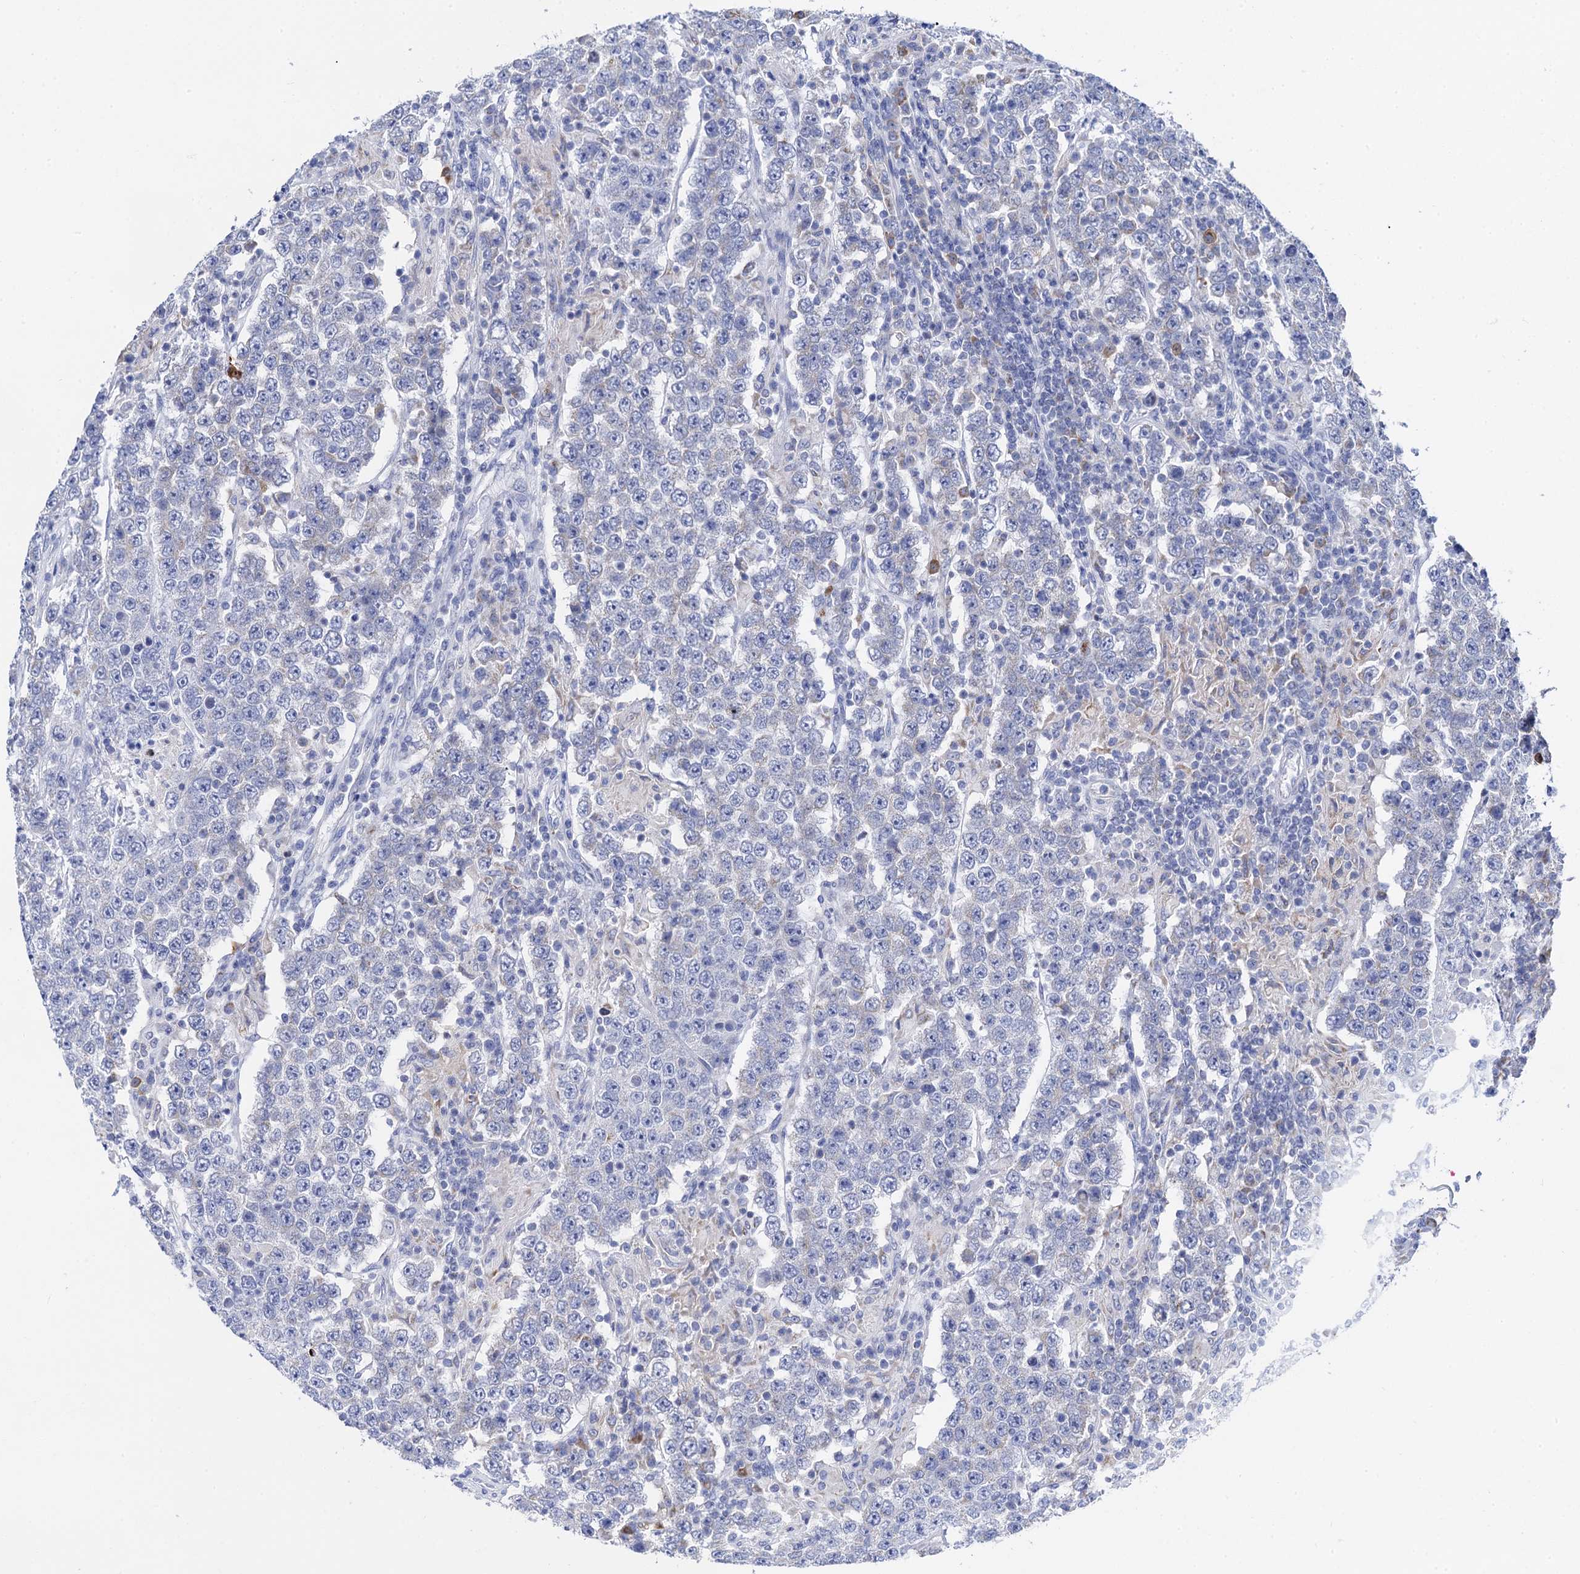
{"staining": {"intensity": "negative", "quantity": "none", "location": "none"}, "tissue": "testis cancer", "cell_type": "Tumor cells", "image_type": "cancer", "snomed": [{"axis": "morphology", "description": "Normal tissue, NOS"}, {"axis": "morphology", "description": "Urothelial carcinoma, High grade"}, {"axis": "morphology", "description": "Seminoma, NOS"}, {"axis": "morphology", "description": "Carcinoma, Embryonal, NOS"}, {"axis": "topography", "description": "Urinary bladder"}, {"axis": "topography", "description": "Testis"}], "caption": "High magnification brightfield microscopy of testis cancer (urothelial carcinoma (high-grade)) stained with DAB (brown) and counterstained with hematoxylin (blue): tumor cells show no significant staining. (DAB IHC with hematoxylin counter stain).", "gene": "ACADSB", "patient": {"sex": "male", "age": 41}}